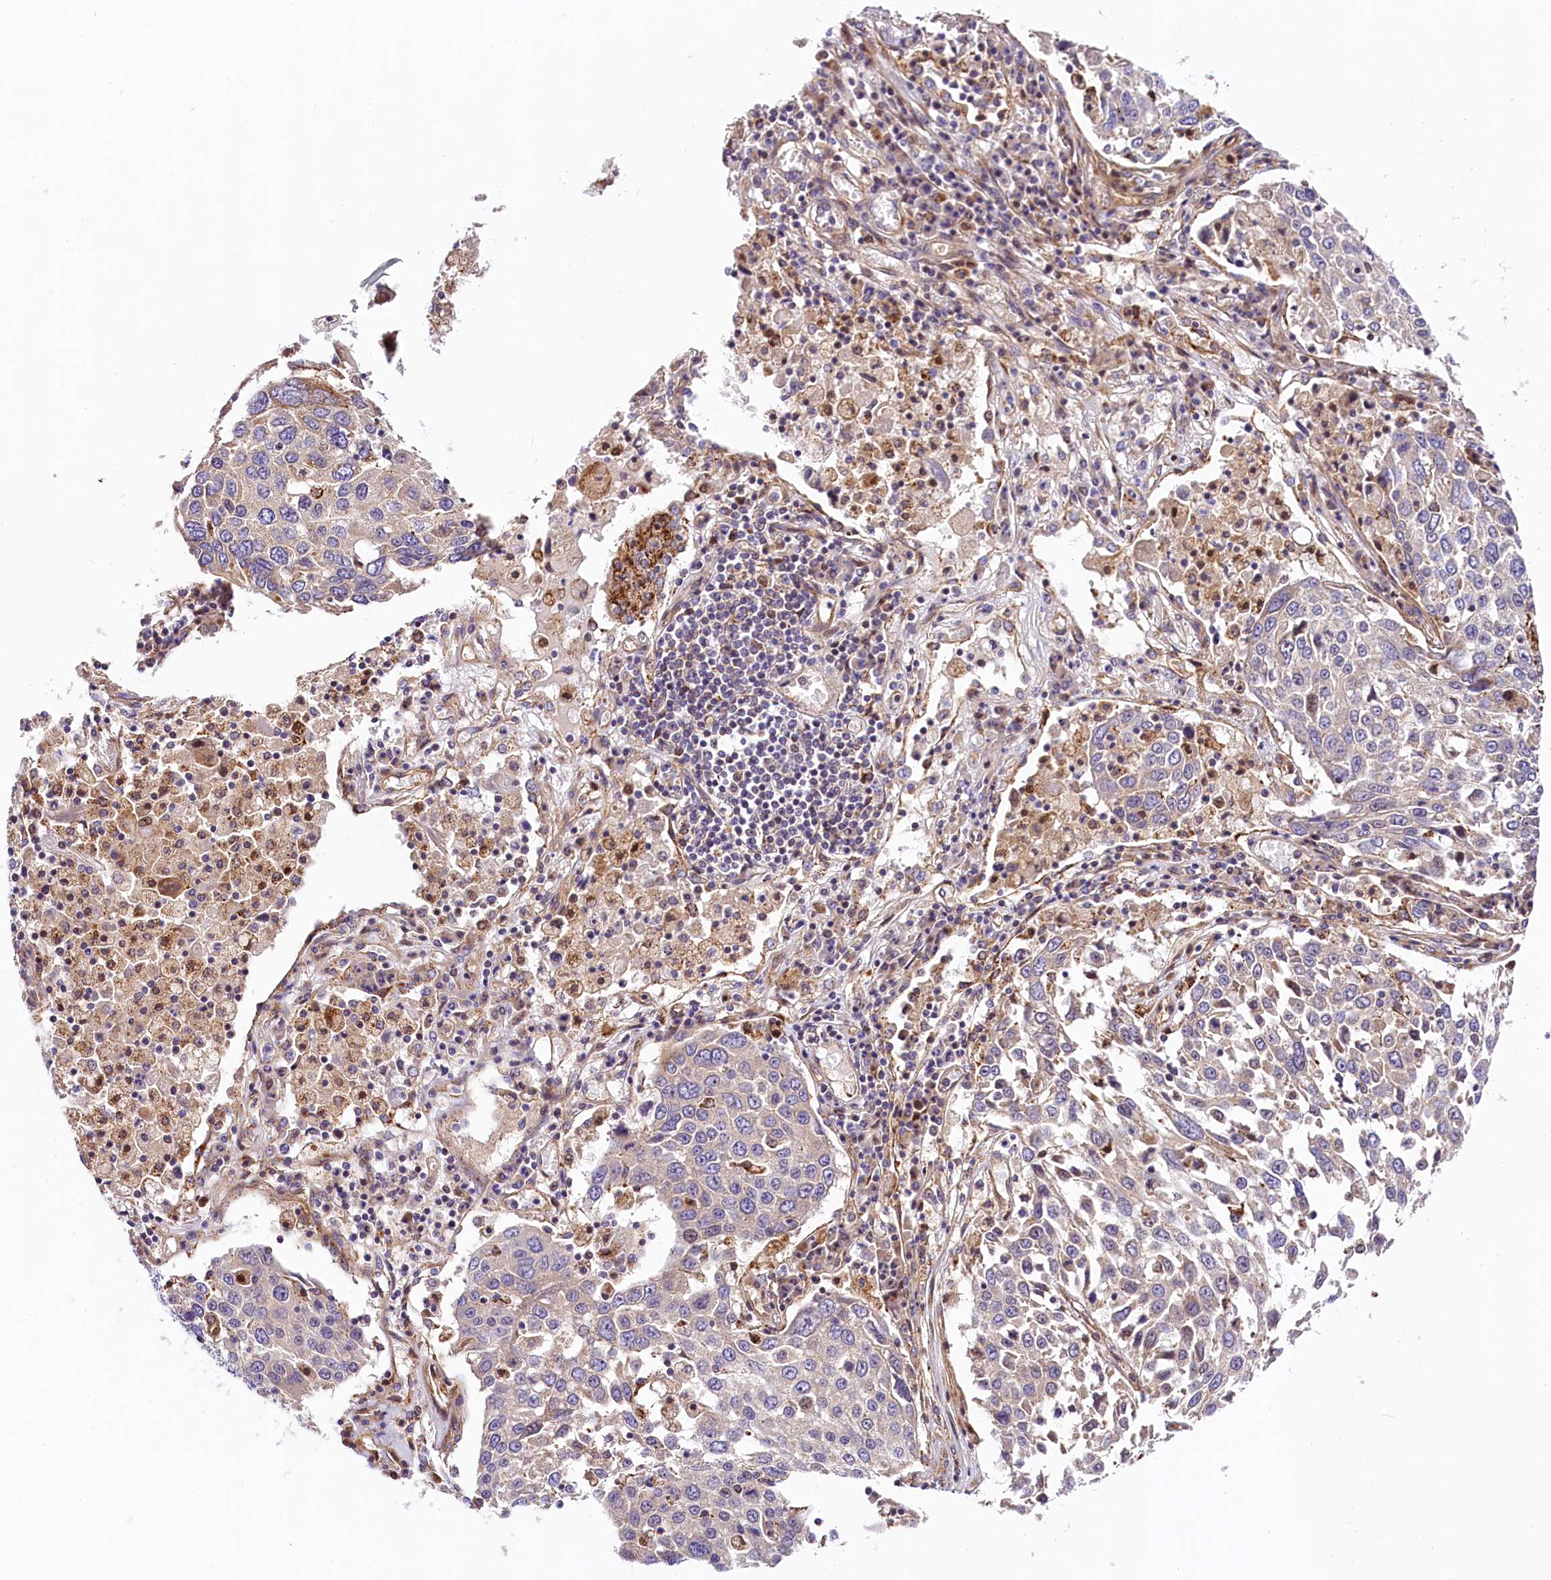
{"staining": {"intensity": "negative", "quantity": "none", "location": "none"}, "tissue": "lung cancer", "cell_type": "Tumor cells", "image_type": "cancer", "snomed": [{"axis": "morphology", "description": "Squamous cell carcinoma, NOS"}, {"axis": "topography", "description": "Lung"}], "caption": "Immunohistochemistry of lung cancer (squamous cell carcinoma) reveals no expression in tumor cells.", "gene": "ARMC6", "patient": {"sex": "male", "age": 65}}